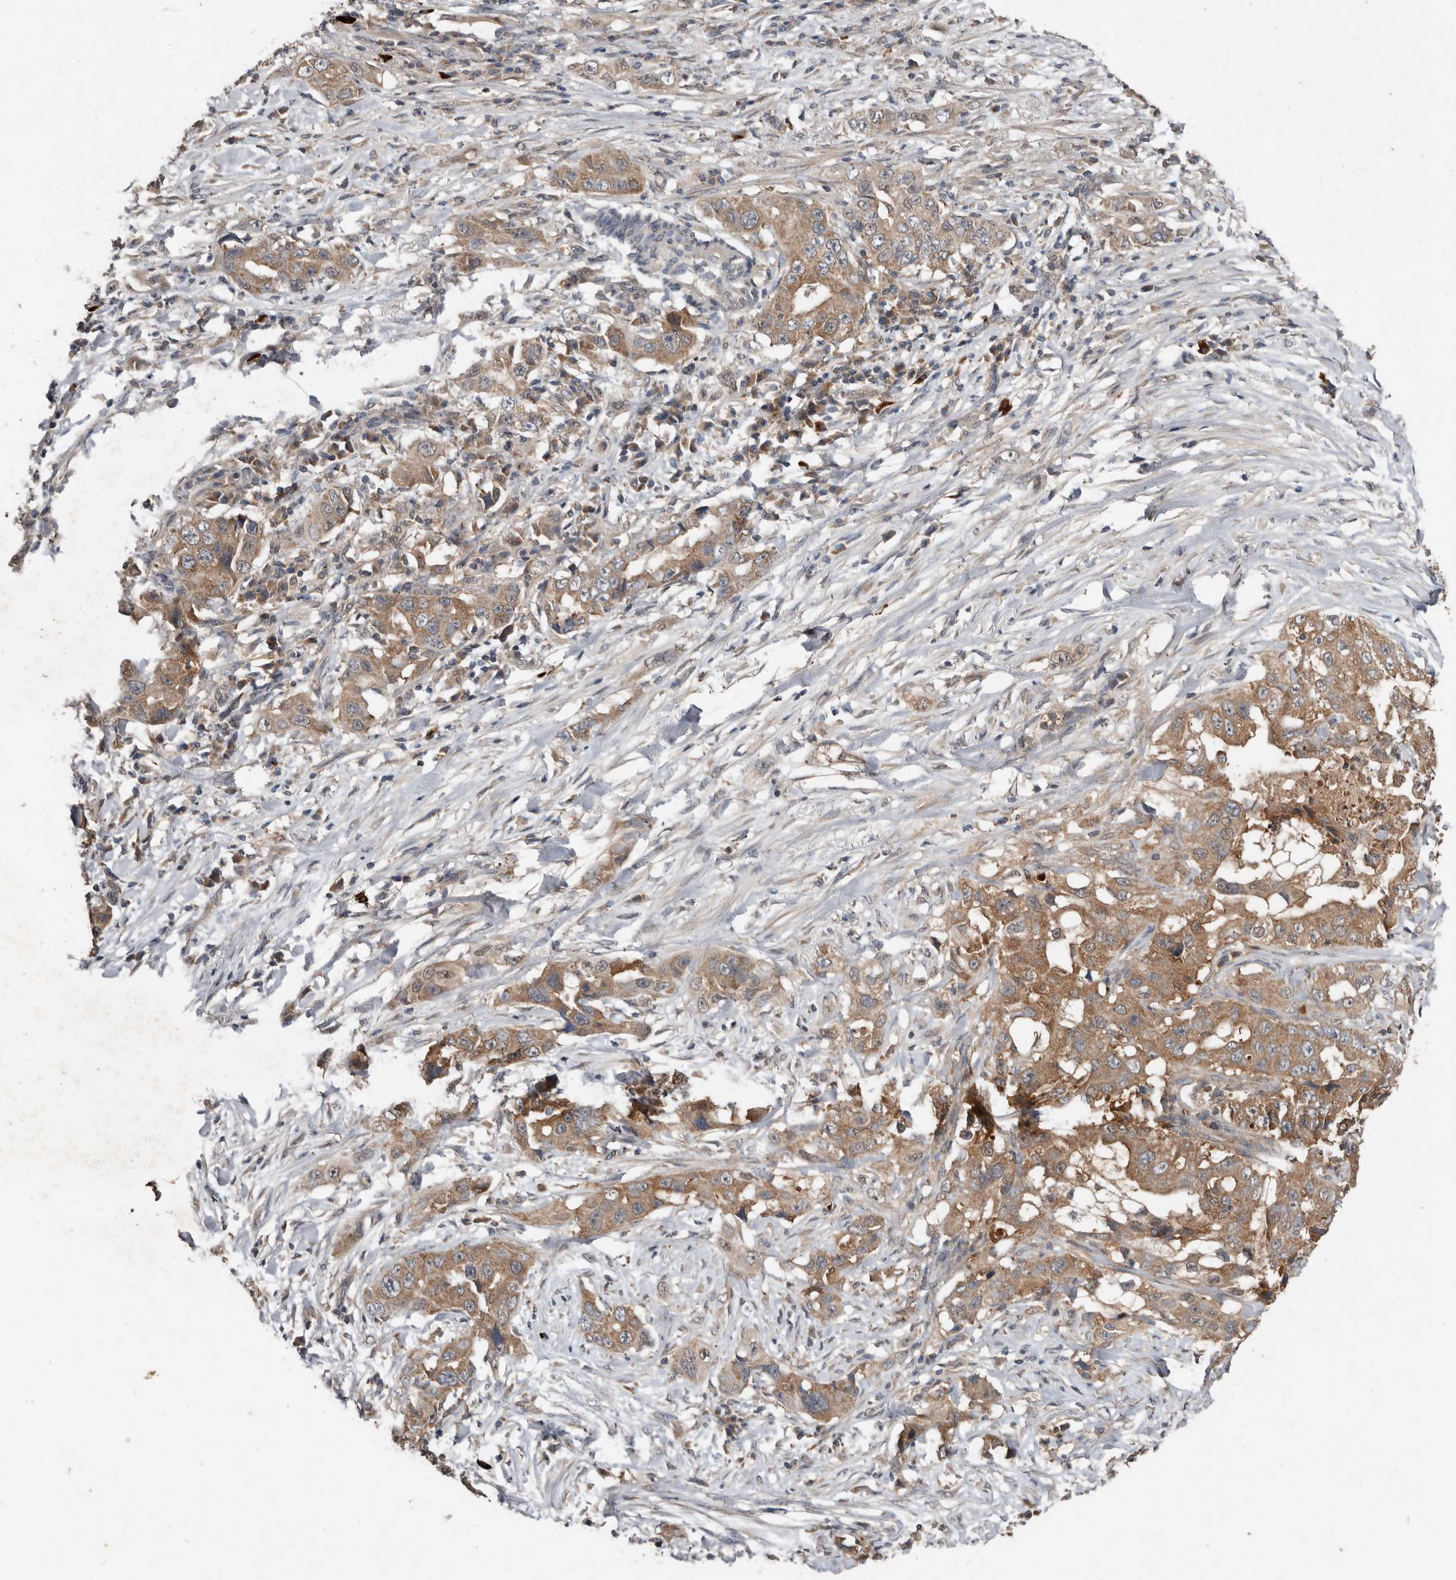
{"staining": {"intensity": "moderate", "quantity": ">75%", "location": "cytoplasmic/membranous"}, "tissue": "lung cancer", "cell_type": "Tumor cells", "image_type": "cancer", "snomed": [{"axis": "morphology", "description": "Adenocarcinoma, NOS"}, {"axis": "topography", "description": "Lung"}], "caption": "Moderate cytoplasmic/membranous staining is seen in about >75% of tumor cells in lung cancer (adenocarcinoma).", "gene": "EDEM1", "patient": {"sex": "female", "age": 51}}